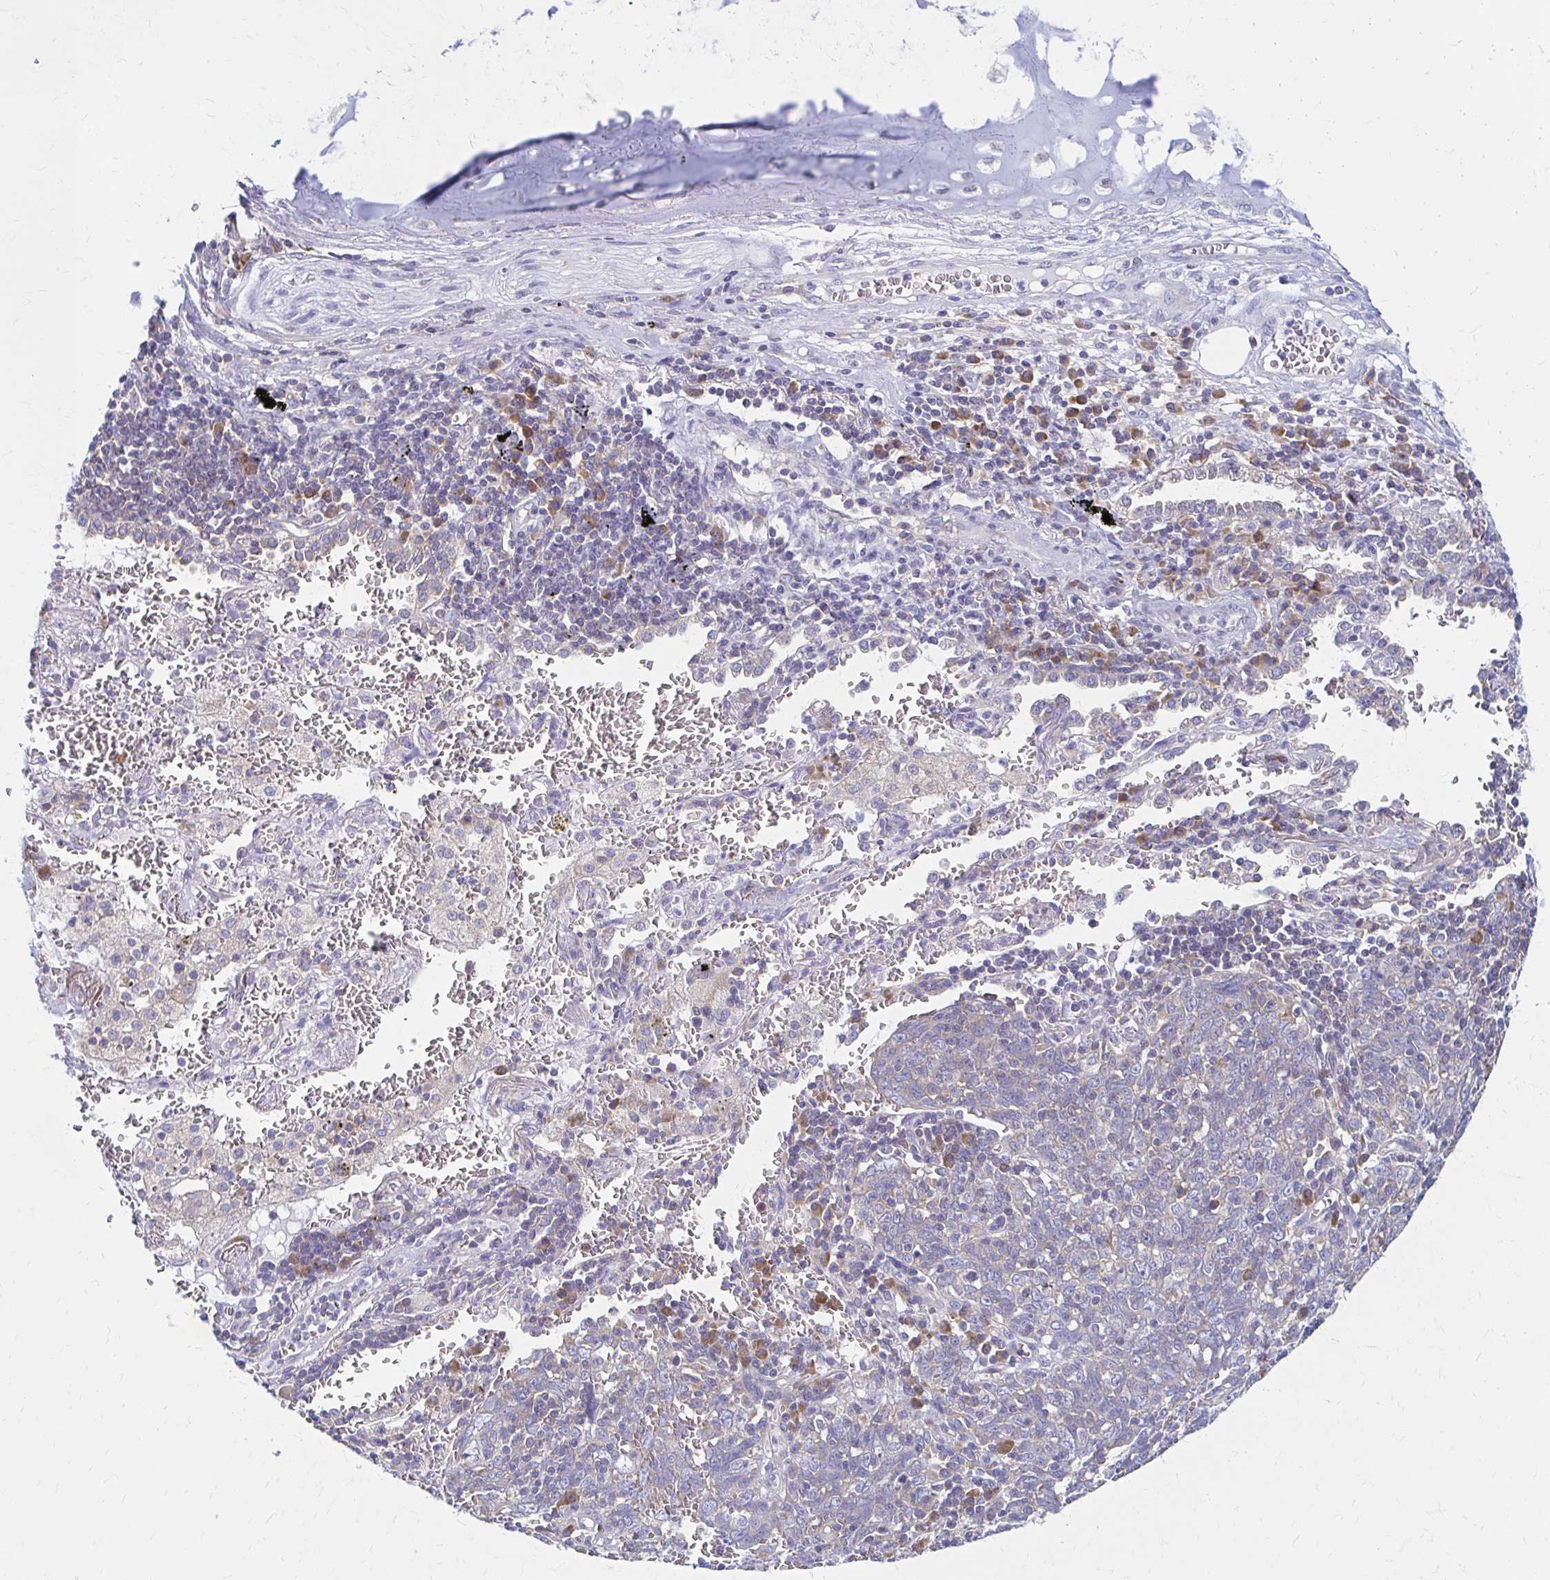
{"staining": {"intensity": "negative", "quantity": "none", "location": "none"}, "tissue": "lung cancer", "cell_type": "Tumor cells", "image_type": "cancer", "snomed": [{"axis": "morphology", "description": "Squamous cell carcinoma, NOS"}, {"axis": "topography", "description": "Lung"}], "caption": "This is a histopathology image of IHC staining of lung squamous cell carcinoma, which shows no positivity in tumor cells.", "gene": "RPL27A", "patient": {"sex": "female", "age": 72}}